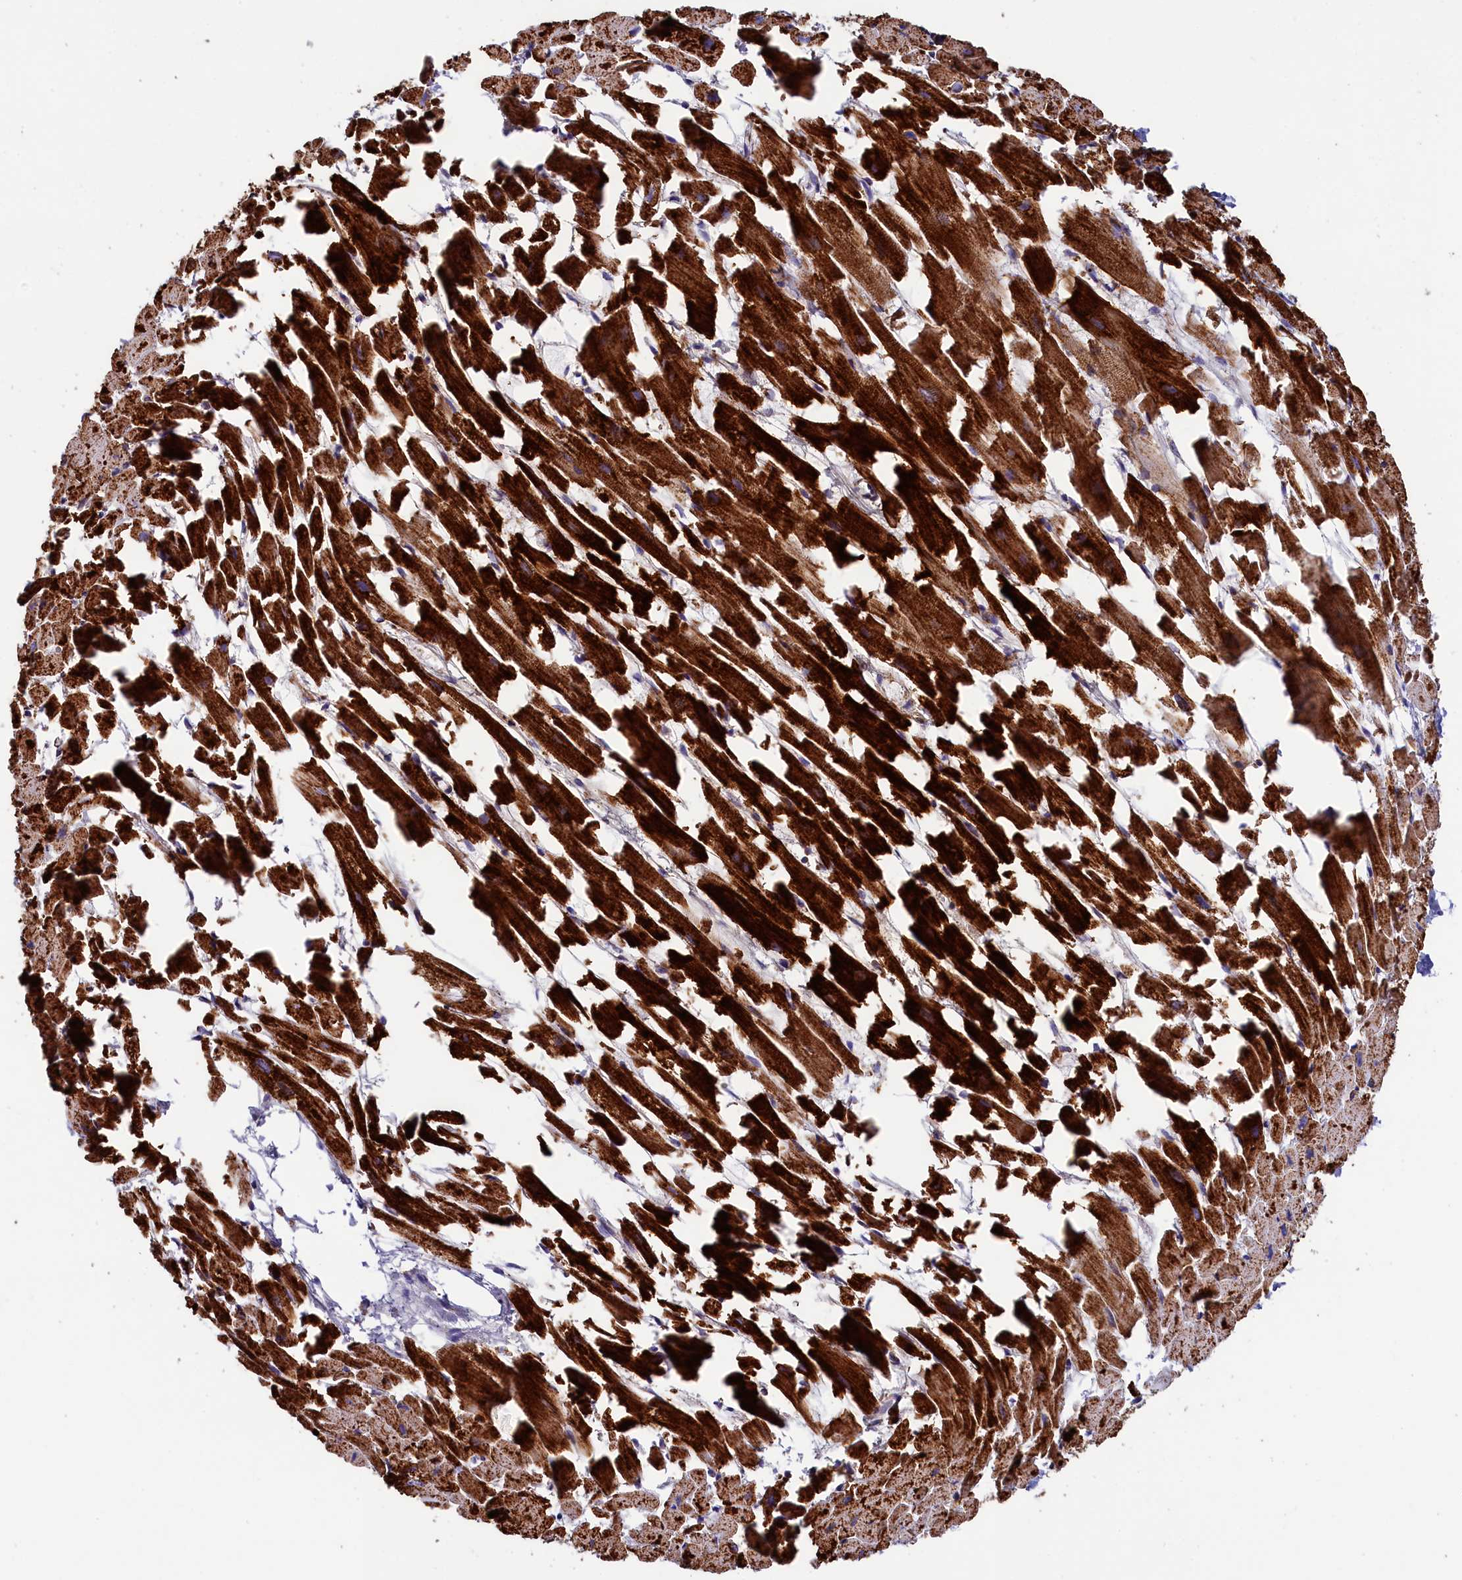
{"staining": {"intensity": "strong", "quantity": ">75%", "location": "cytoplasmic/membranous"}, "tissue": "heart muscle", "cell_type": "Cardiomyocytes", "image_type": "normal", "snomed": [{"axis": "morphology", "description": "Normal tissue, NOS"}, {"axis": "topography", "description": "Heart"}], "caption": "Approximately >75% of cardiomyocytes in unremarkable heart muscle show strong cytoplasmic/membranous protein expression as visualized by brown immunohistochemical staining.", "gene": "SLC39A3", "patient": {"sex": "female", "age": 64}}